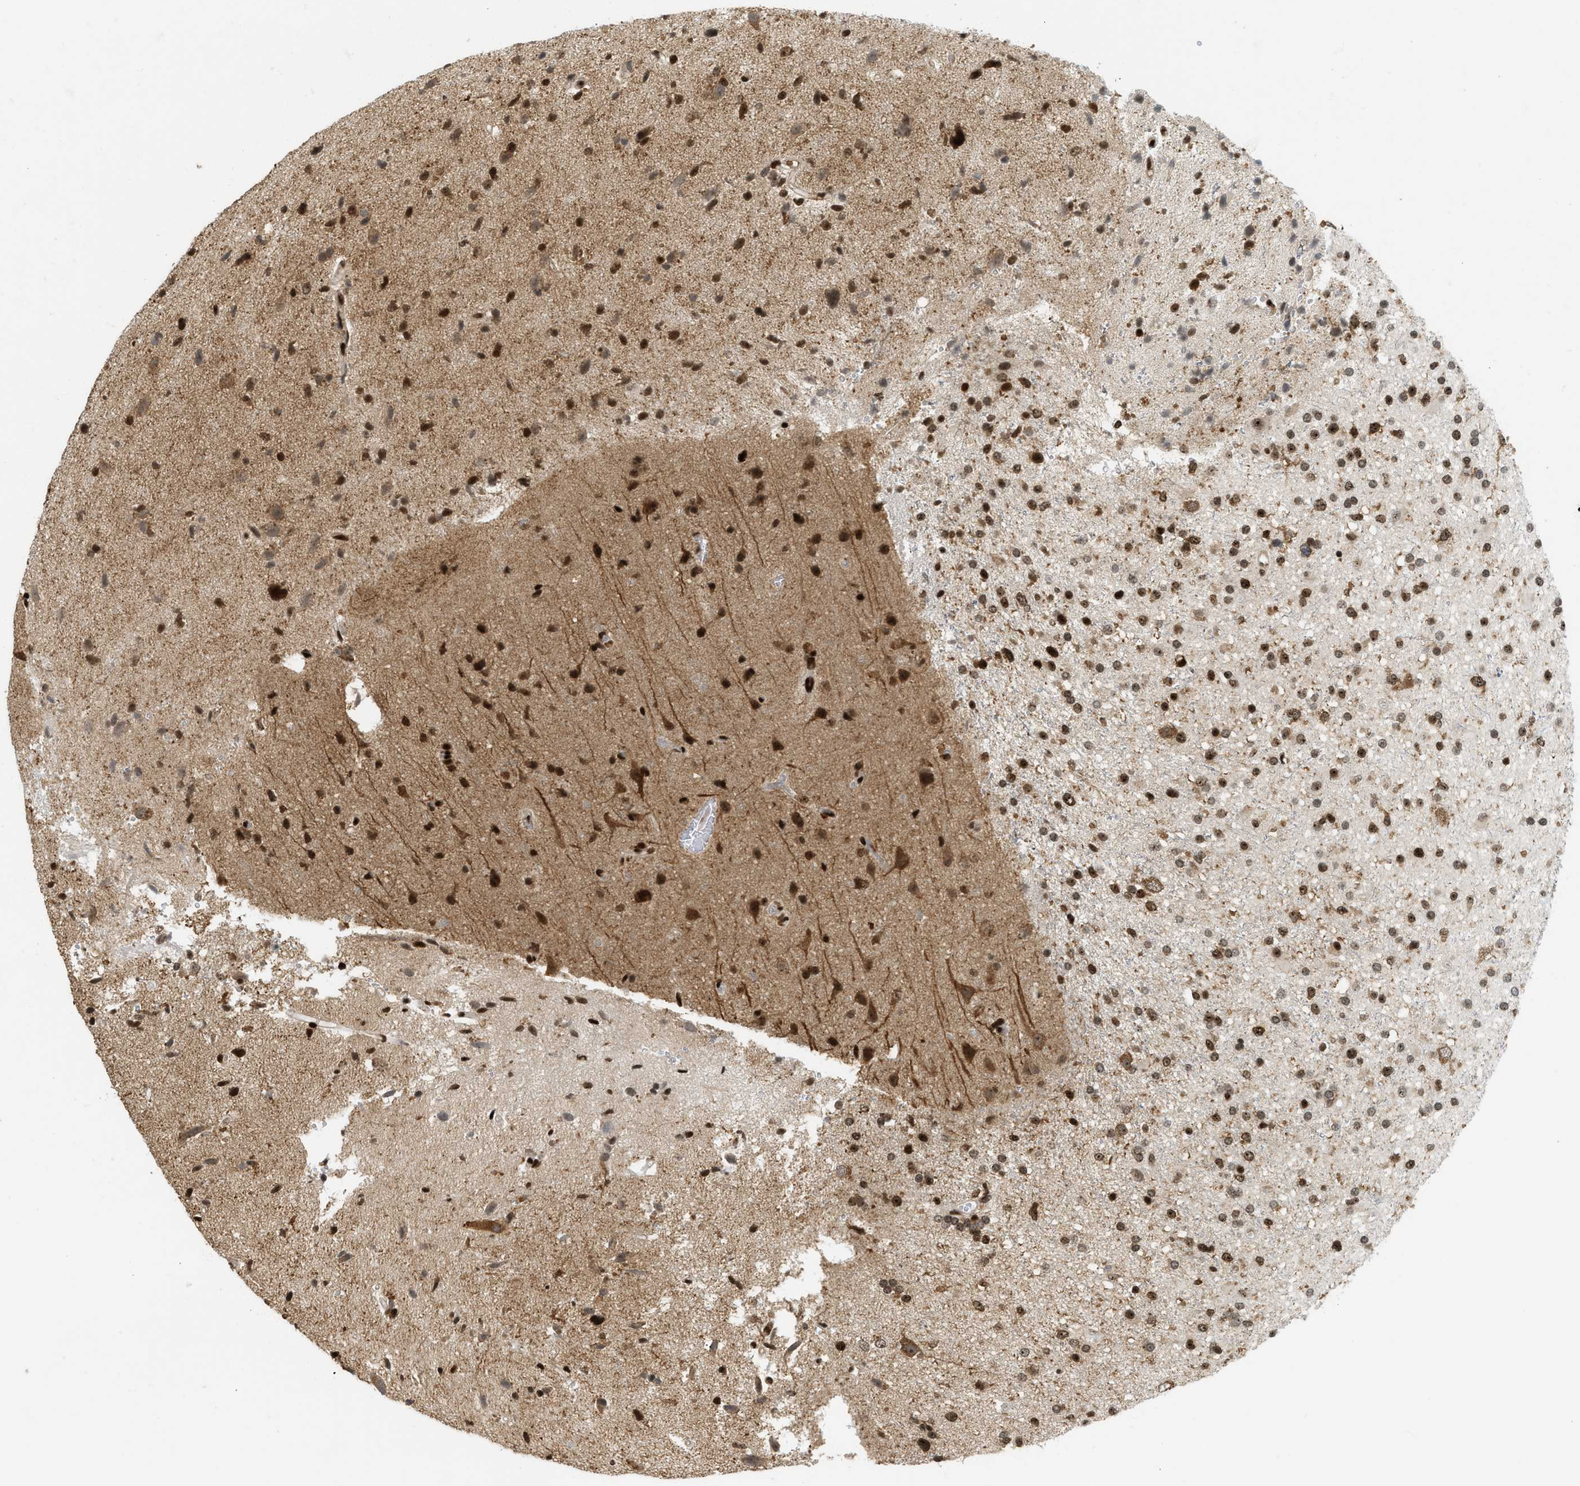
{"staining": {"intensity": "strong", "quantity": "25%-75%", "location": "nuclear"}, "tissue": "glioma", "cell_type": "Tumor cells", "image_type": "cancer", "snomed": [{"axis": "morphology", "description": "Glioma, malignant, High grade"}, {"axis": "topography", "description": "Brain"}], "caption": "IHC micrograph of human high-grade glioma (malignant) stained for a protein (brown), which reveals high levels of strong nuclear positivity in approximately 25%-75% of tumor cells.", "gene": "ZNF22", "patient": {"sex": "male", "age": 33}}